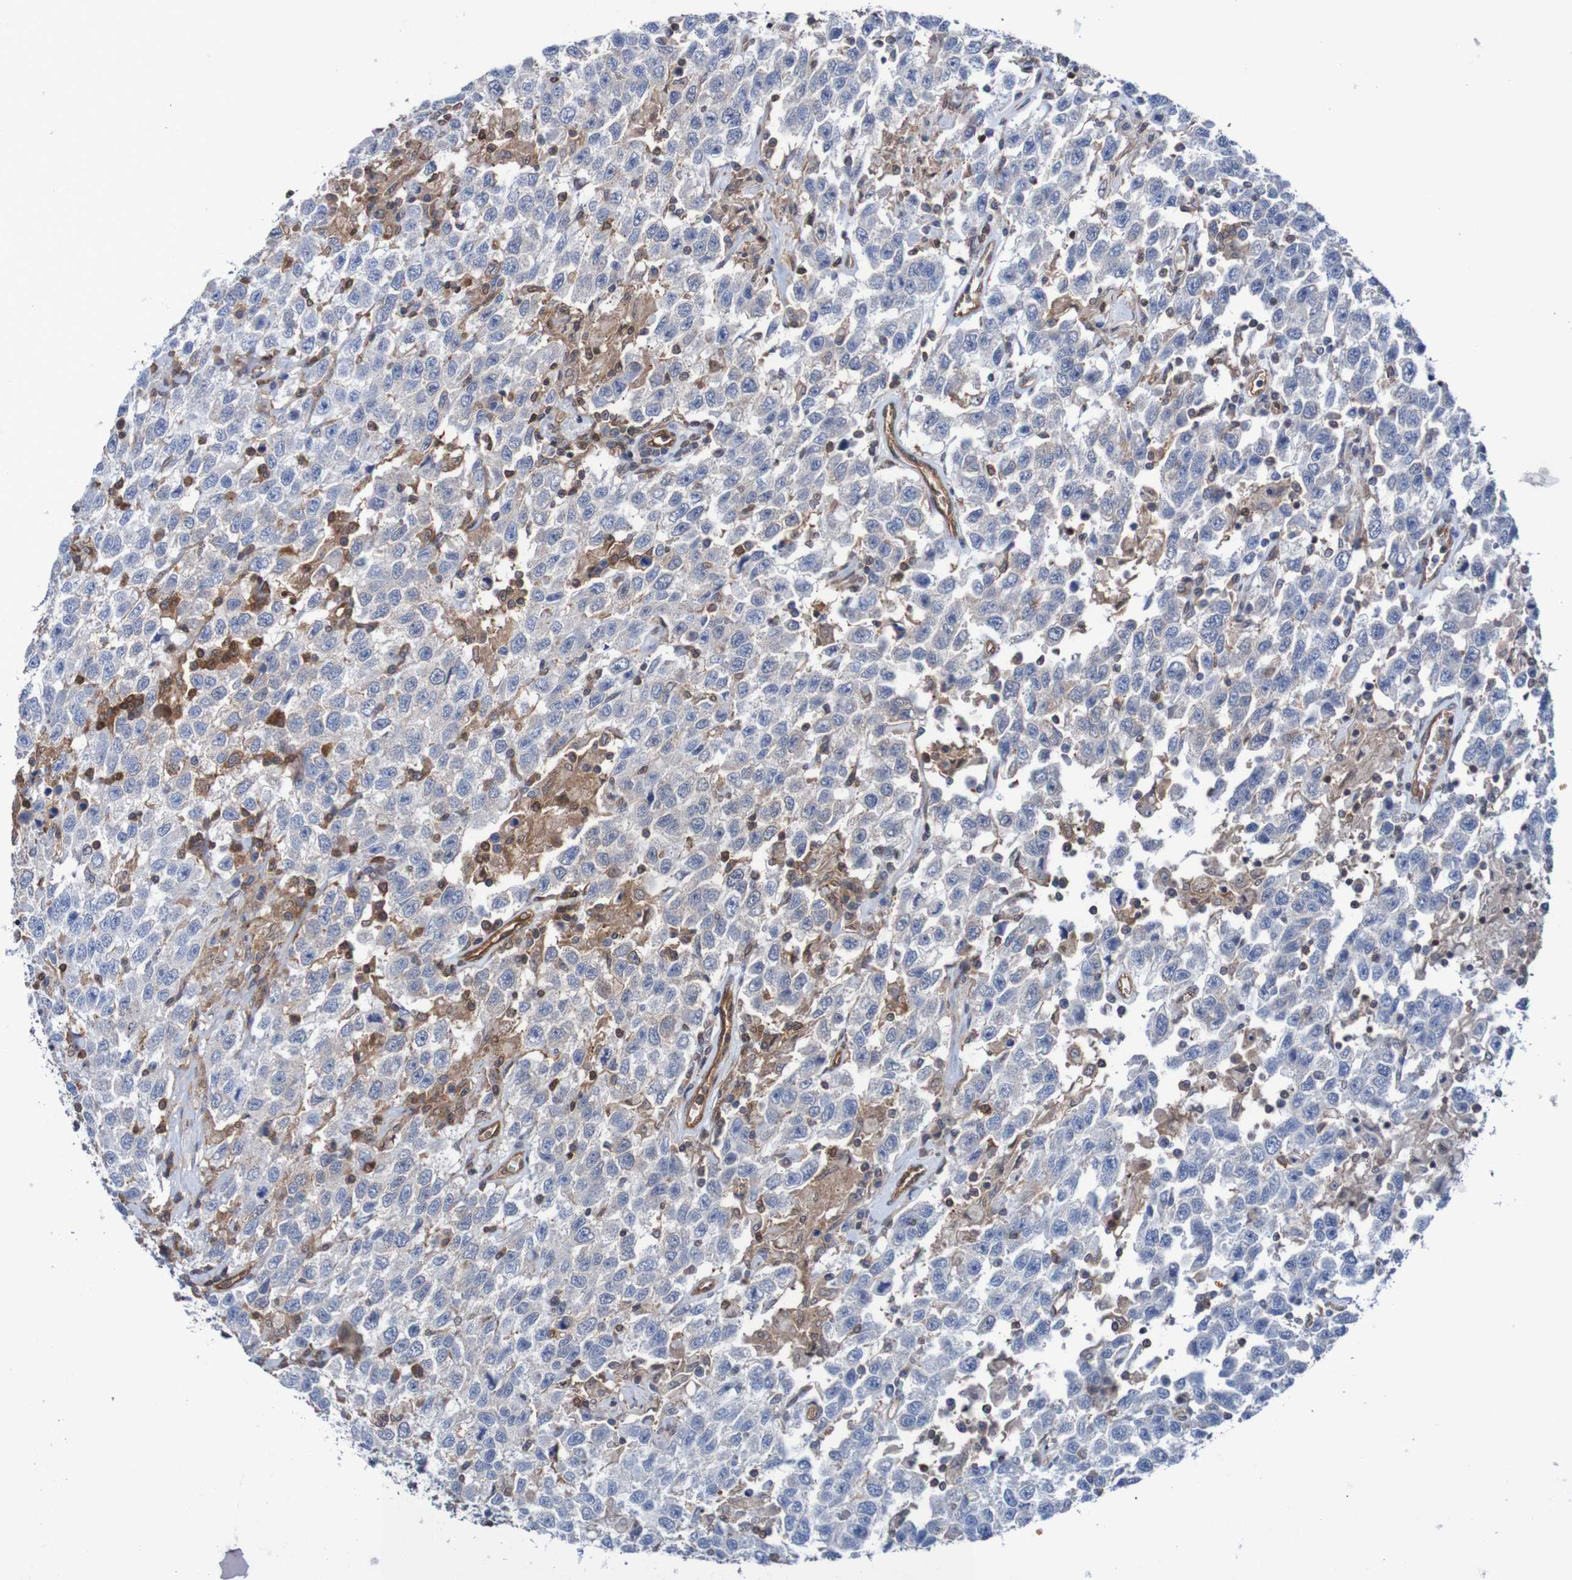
{"staining": {"intensity": "negative", "quantity": "none", "location": "none"}, "tissue": "testis cancer", "cell_type": "Tumor cells", "image_type": "cancer", "snomed": [{"axis": "morphology", "description": "Seminoma, NOS"}, {"axis": "topography", "description": "Testis"}], "caption": "Immunohistochemistry photomicrograph of neoplastic tissue: seminoma (testis) stained with DAB displays no significant protein expression in tumor cells.", "gene": "RIGI", "patient": {"sex": "male", "age": 41}}